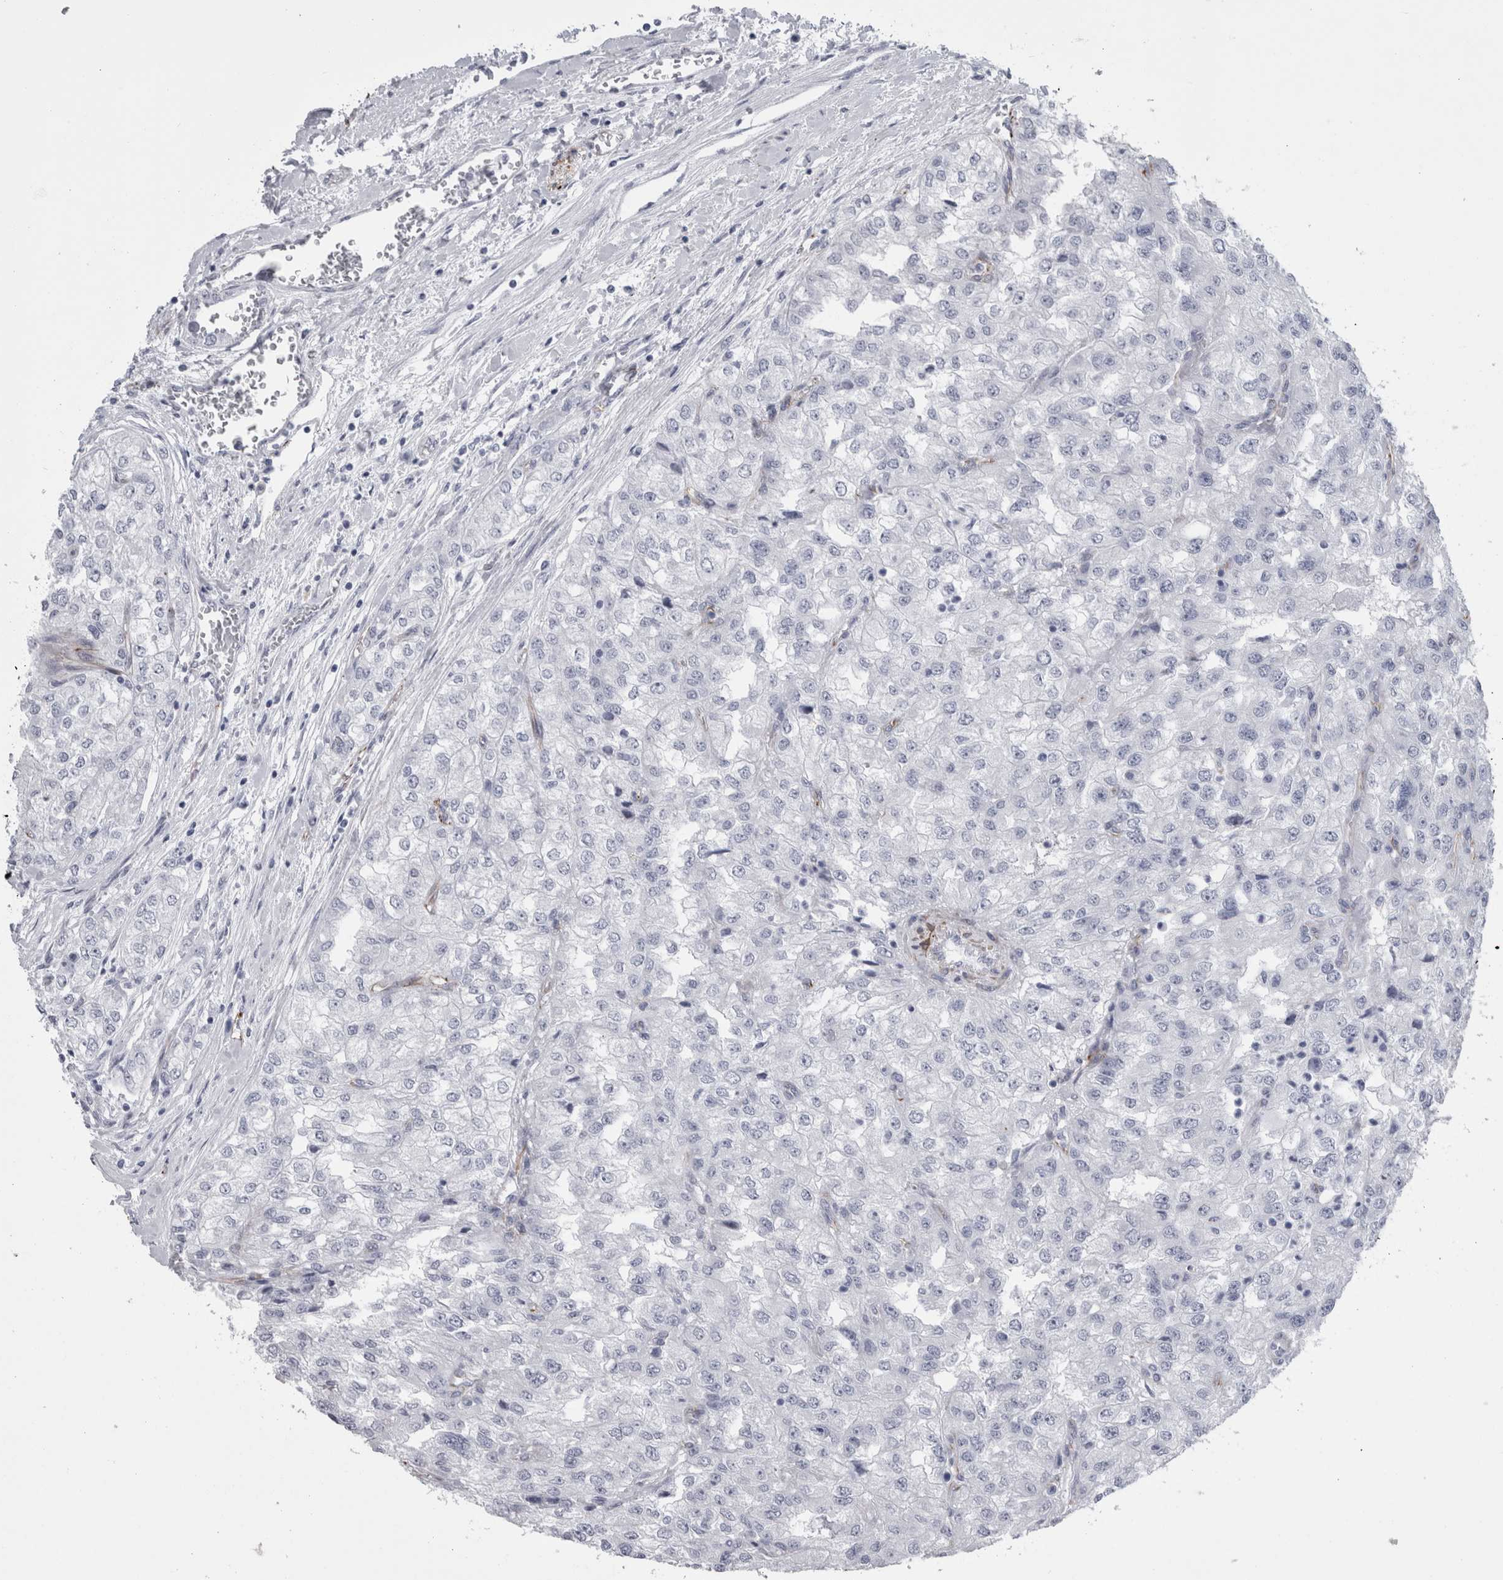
{"staining": {"intensity": "negative", "quantity": "none", "location": "none"}, "tissue": "renal cancer", "cell_type": "Tumor cells", "image_type": "cancer", "snomed": [{"axis": "morphology", "description": "Adenocarcinoma, NOS"}, {"axis": "topography", "description": "Kidney"}], "caption": "IHC histopathology image of human renal cancer (adenocarcinoma) stained for a protein (brown), which displays no staining in tumor cells. (DAB (3,3'-diaminobenzidine) immunohistochemistry visualized using brightfield microscopy, high magnification).", "gene": "VWDE", "patient": {"sex": "female", "age": 54}}